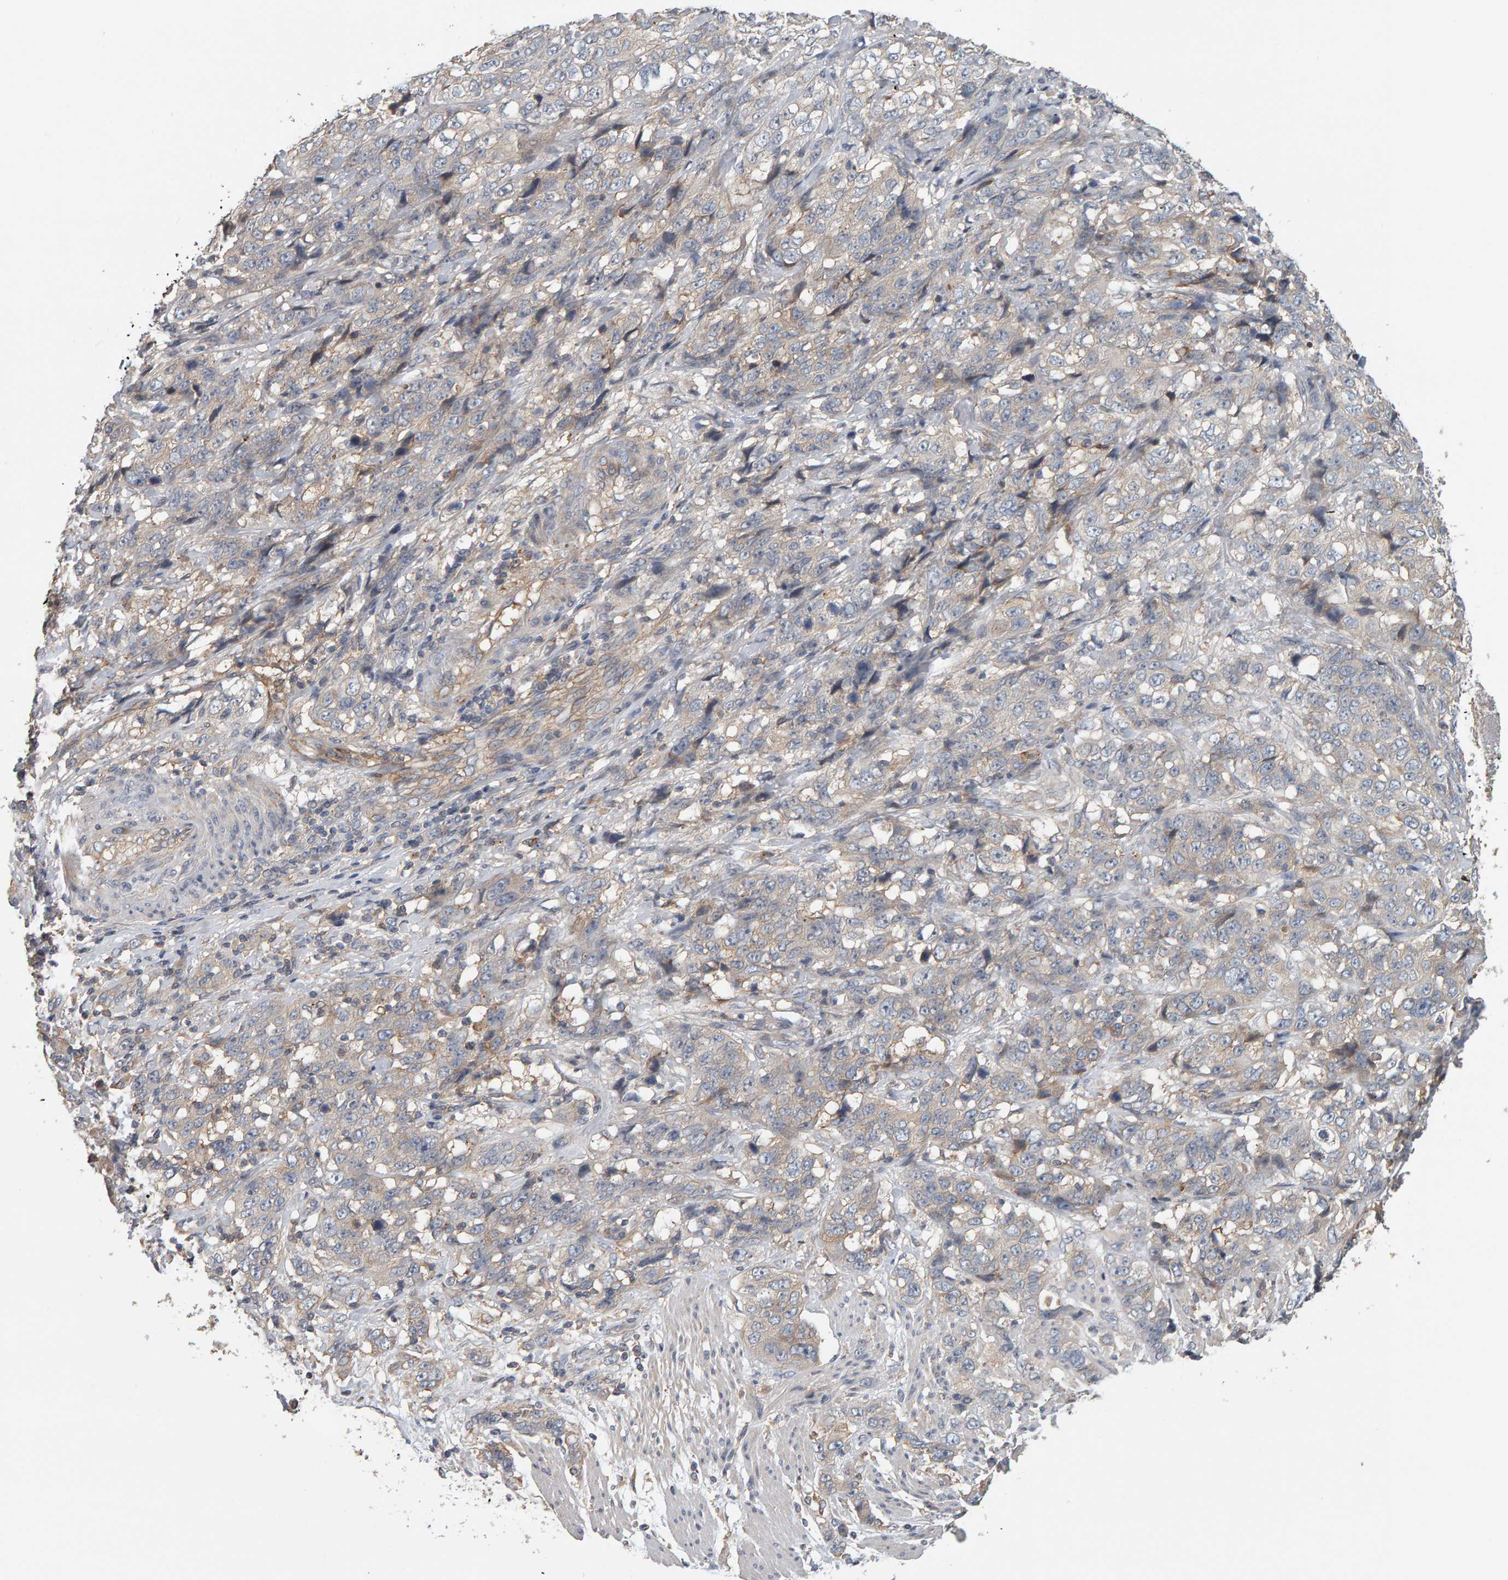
{"staining": {"intensity": "weak", "quantity": "<25%", "location": "cytoplasmic/membranous"}, "tissue": "stomach cancer", "cell_type": "Tumor cells", "image_type": "cancer", "snomed": [{"axis": "morphology", "description": "Adenocarcinoma, NOS"}, {"axis": "topography", "description": "Stomach"}], "caption": "Immunohistochemistry (IHC) photomicrograph of neoplastic tissue: human stomach adenocarcinoma stained with DAB demonstrates no significant protein positivity in tumor cells.", "gene": "C9orf72", "patient": {"sex": "male", "age": 48}}